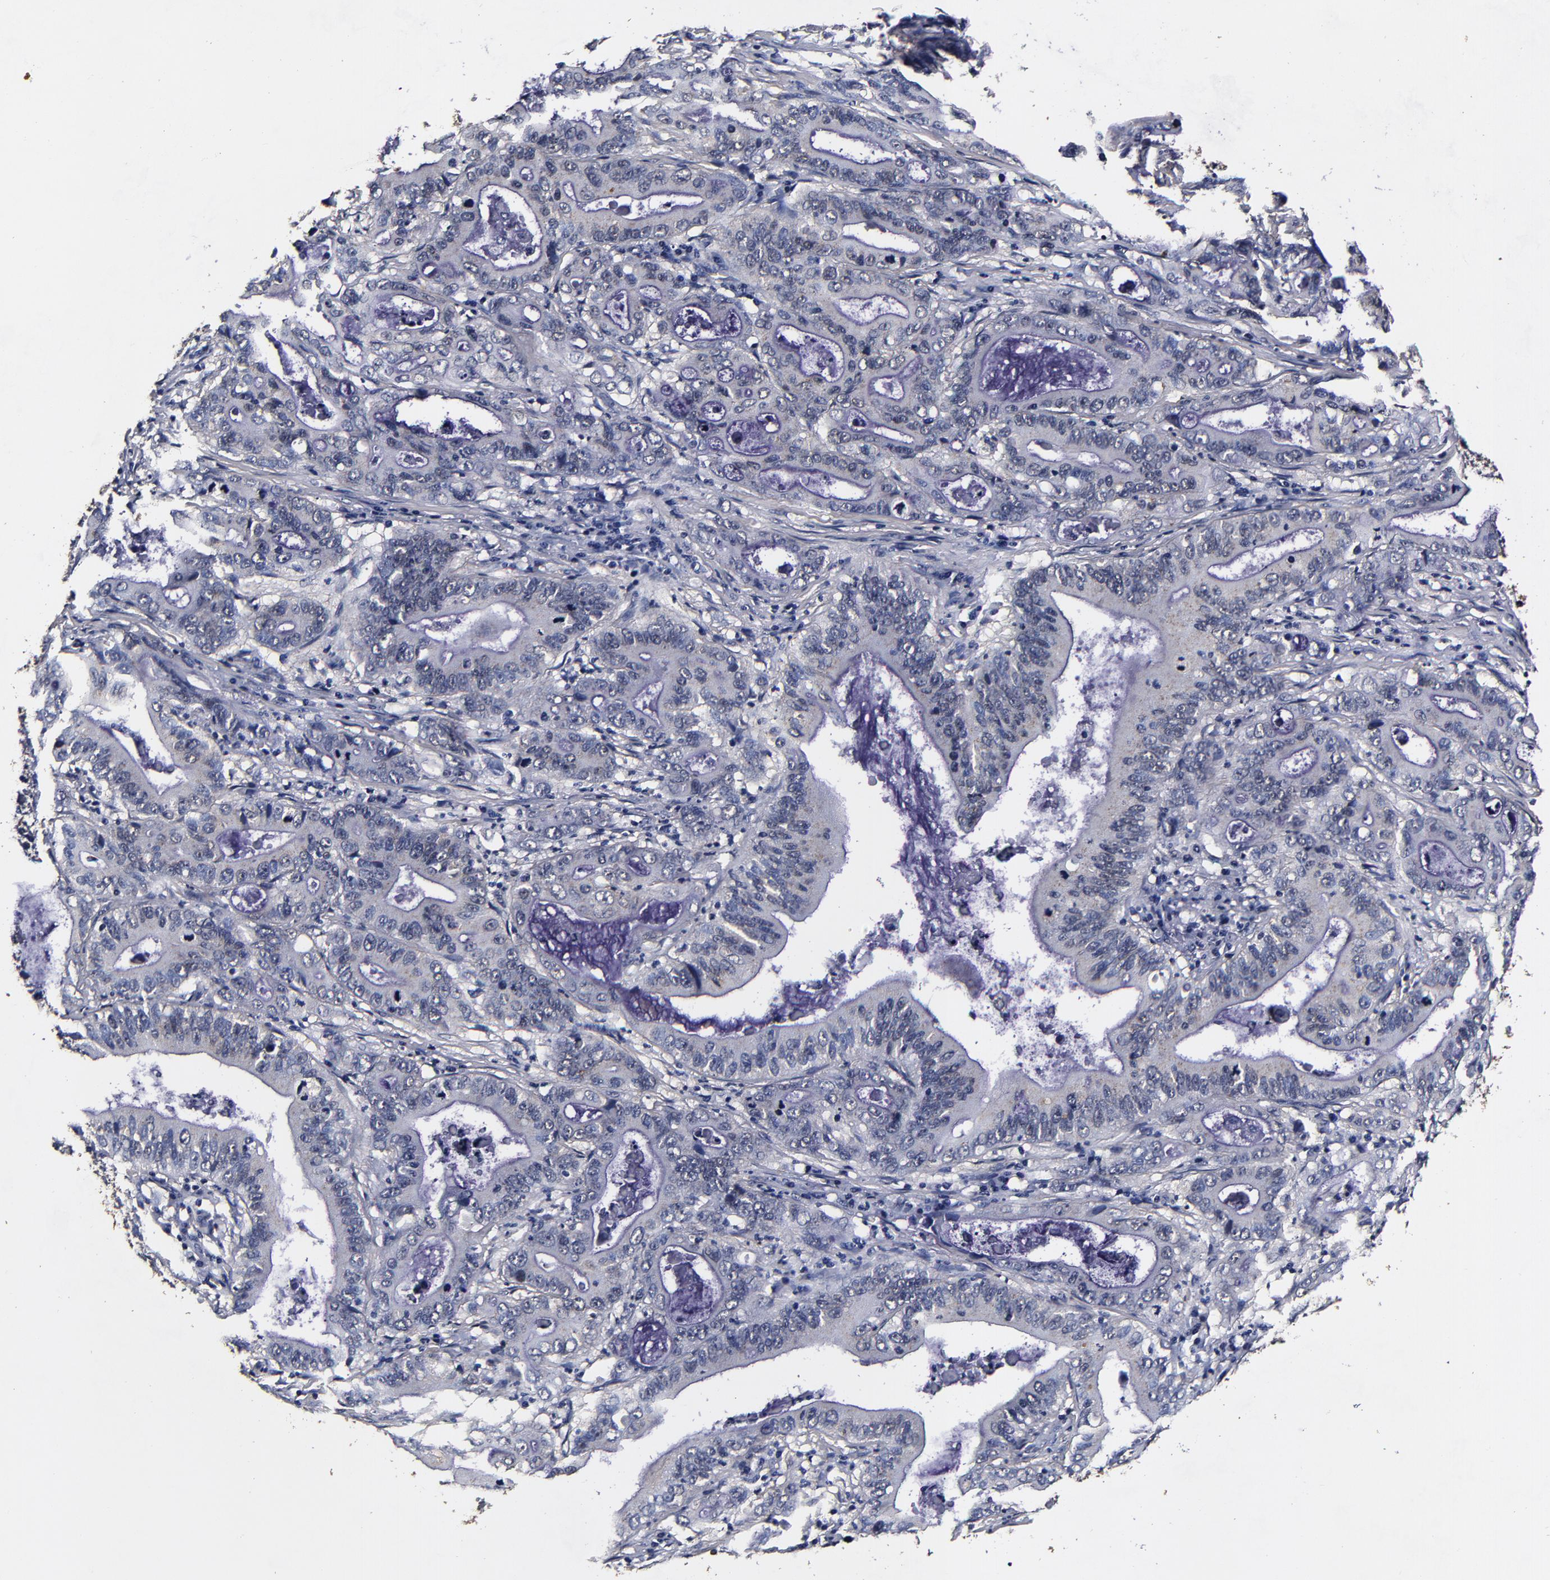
{"staining": {"intensity": "weak", "quantity": "25%-75%", "location": "cytoplasmic/membranous"}, "tissue": "stomach cancer", "cell_type": "Tumor cells", "image_type": "cancer", "snomed": [{"axis": "morphology", "description": "Adenocarcinoma, NOS"}, {"axis": "topography", "description": "Stomach, upper"}], "caption": "Weak cytoplasmic/membranous staining is seen in approximately 25%-75% of tumor cells in adenocarcinoma (stomach). (brown staining indicates protein expression, while blue staining denotes nuclei).", "gene": "MMP15", "patient": {"sex": "male", "age": 63}}